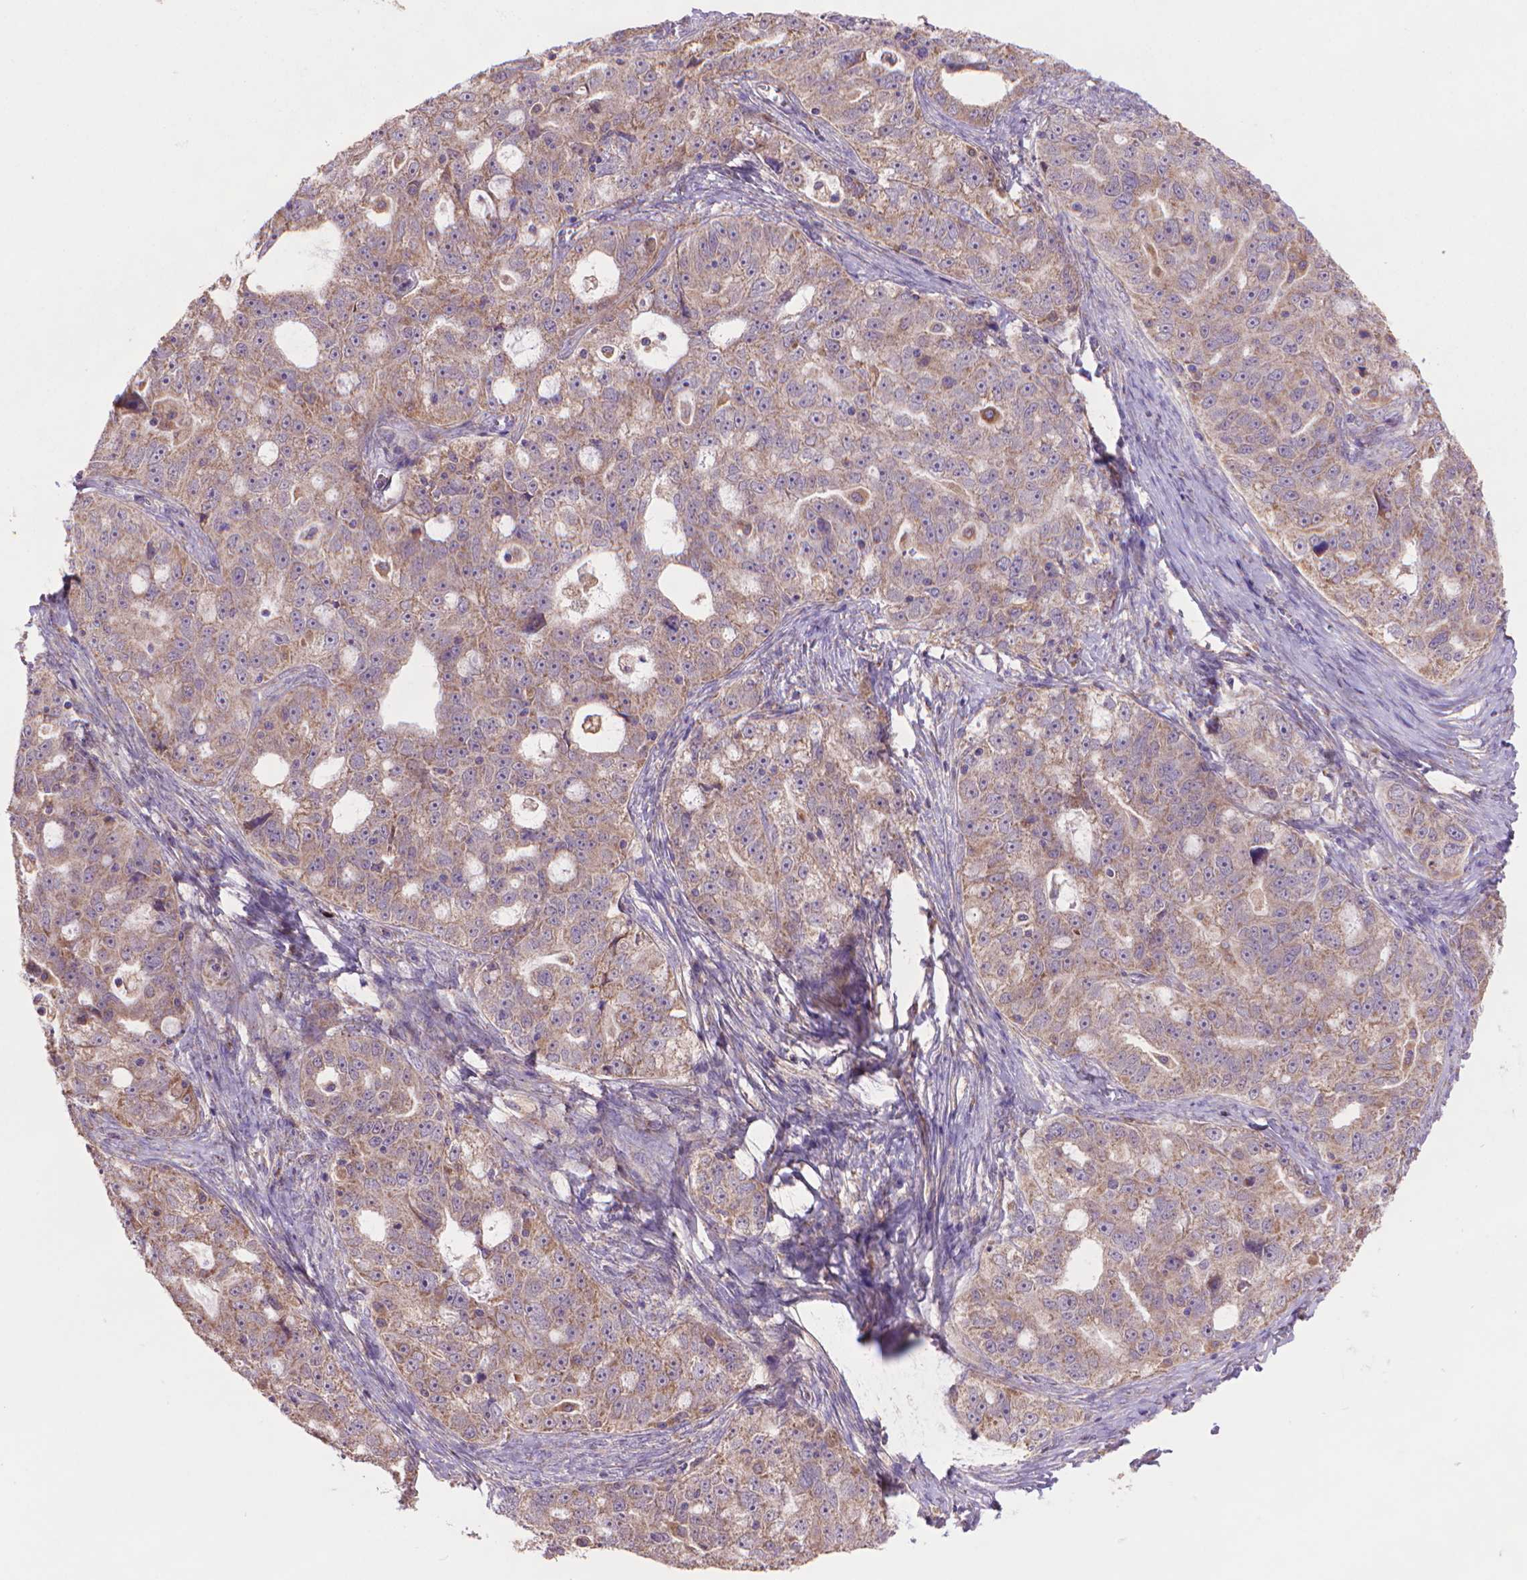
{"staining": {"intensity": "weak", "quantity": ">75%", "location": "cytoplasmic/membranous"}, "tissue": "ovarian cancer", "cell_type": "Tumor cells", "image_type": "cancer", "snomed": [{"axis": "morphology", "description": "Cystadenocarcinoma, serous, NOS"}, {"axis": "topography", "description": "Ovary"}], "caption": "Brown immunohistochemical staining in human serous cystadenocarcinoma (ovarian) reveals weak cytoplasmic/membranous staining in about >75% of tumor cells.", "gene": "GLB1", "patient": {"sex": "female", "age": 51}}